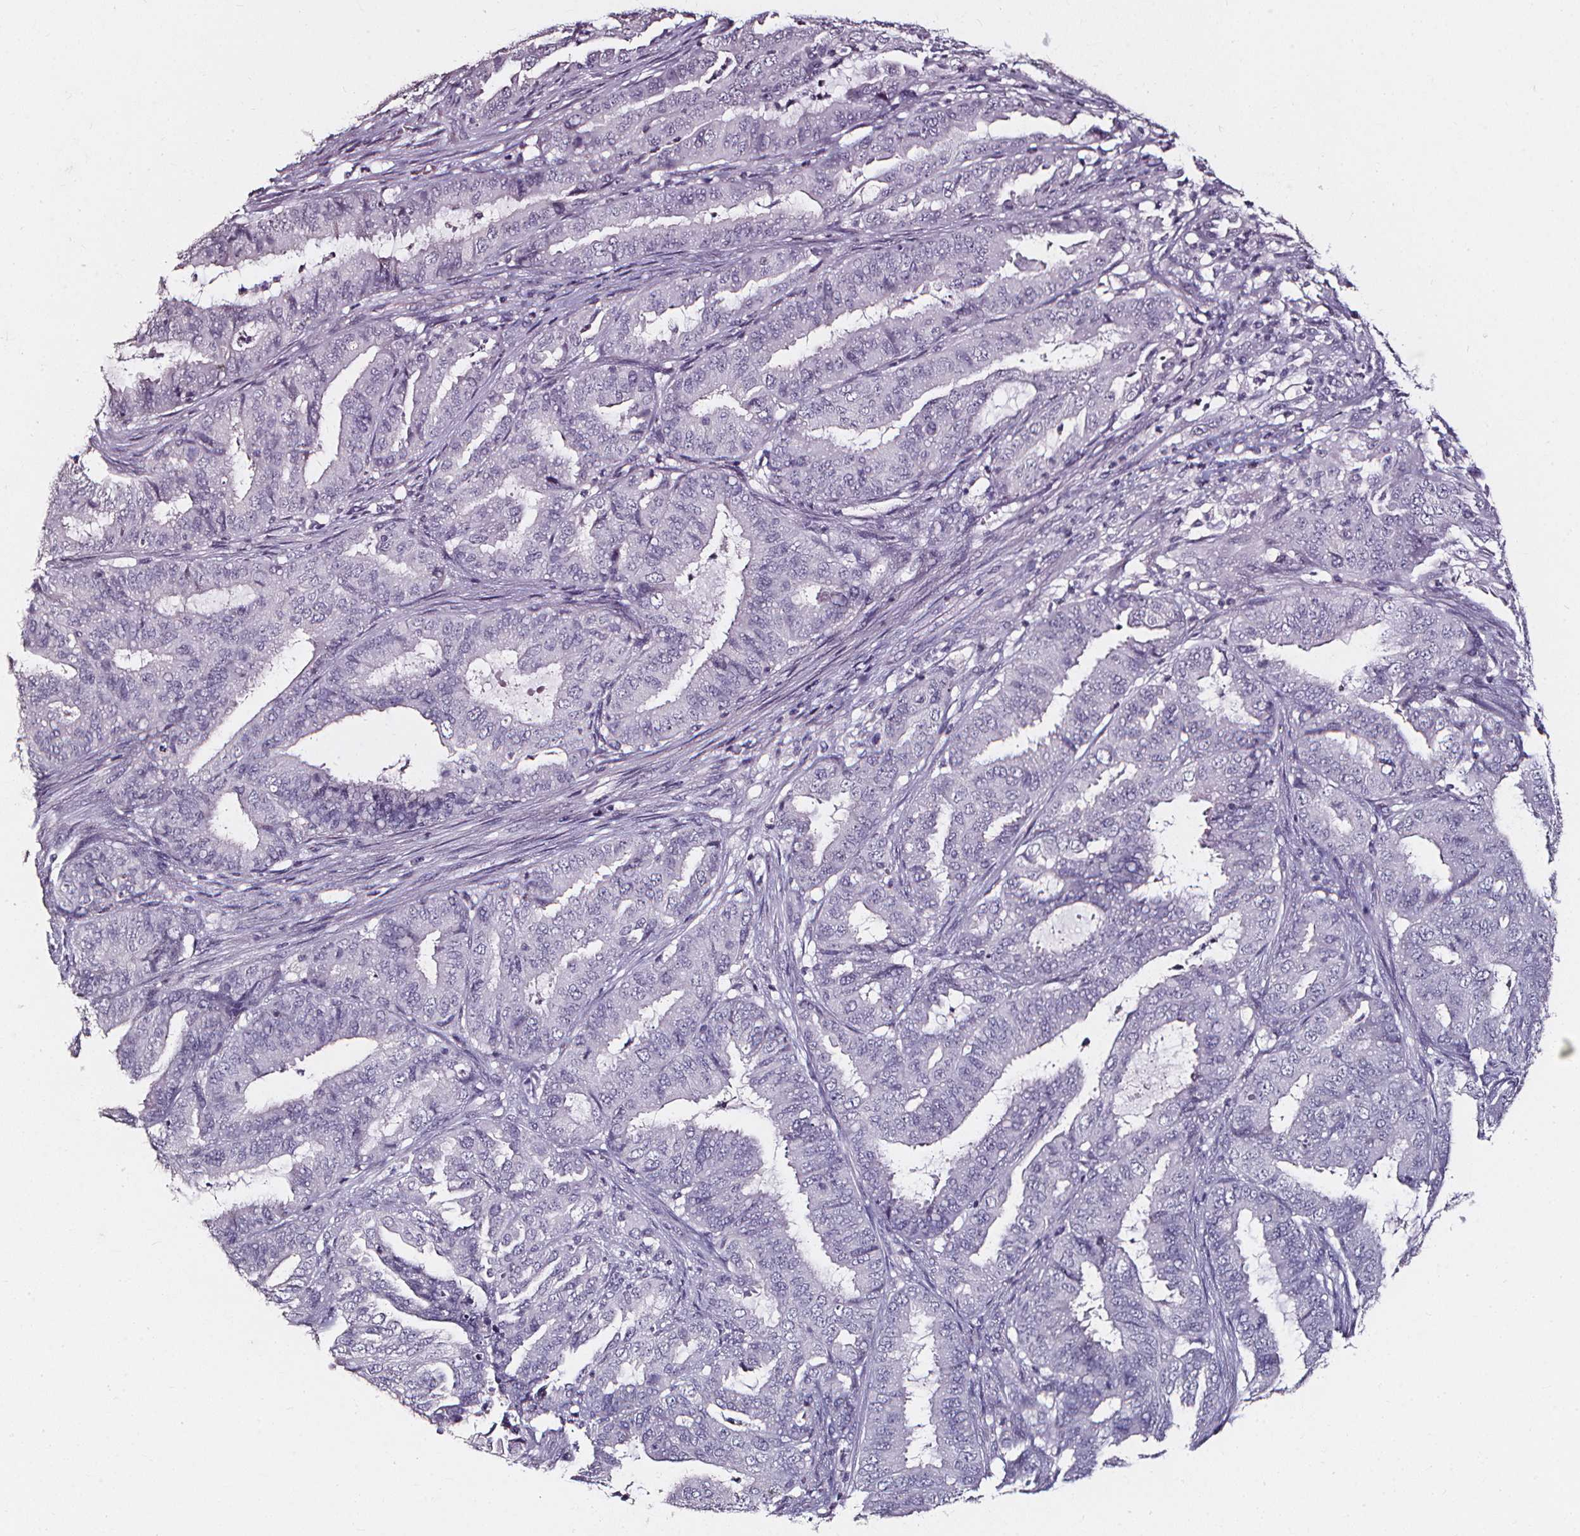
{"staining": {"intensity": "negative", "quantity": "none", "location": "none"}, "tissue": "endometrial cancer", "cell_type": "Tumor cells", "image_type": "cancer", "snomed": [{"axis": "morphology", "description": "Adenocarcinoma, NOS"}, {"axis": "topography", "description": "Endometrium"}], "caption": "Immunohistochemical staining of adenocarcinoma (endometrial) shows no significant staining in tumor cells.", "gene": "DEFA5", "patient": {"sex": "female", "age": 51}}